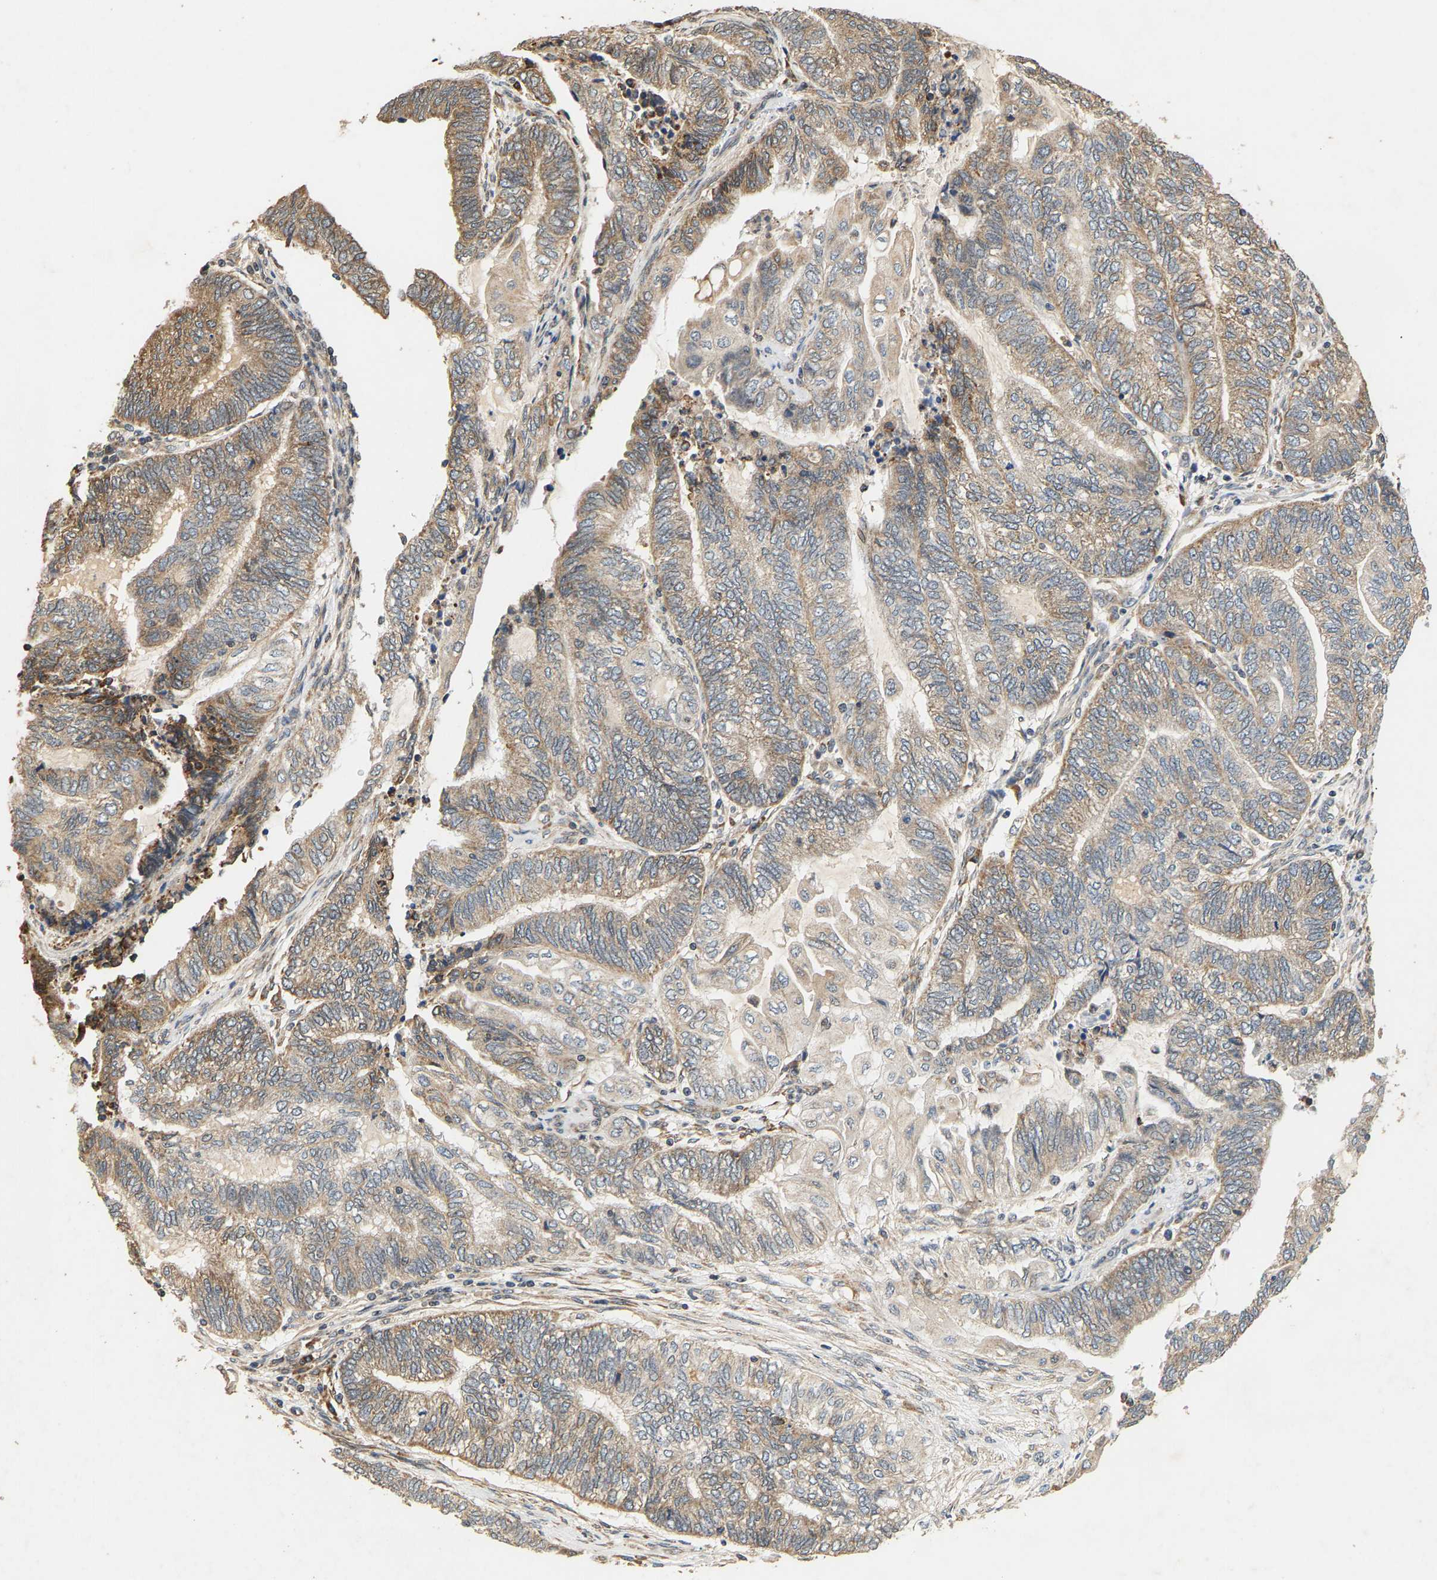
{"staining": {"intensity": "weak", "quantity": ">75%", "location": "cytoplasmic/membranous"}, "tissue": "endometrial cancer", "cell_type": "Tumor cells", "image_type": "cancer", "snomed": [{"axis": "morphology", "description": "Adenocarcinoma, NOS"}, {"axis": "topography", "description": "Uterus"}, {"axis": "topography", "description": "Endometrium"}], "caption": "About >75% of tumor cells in adenocarcinoma (endometrial) exhibit weak cytoplasmic/membranous protein staining as visualized by brown immunohistochemical staining.", "gene": "CIDEC", "patient": {"sex": "female", "age": 70}}